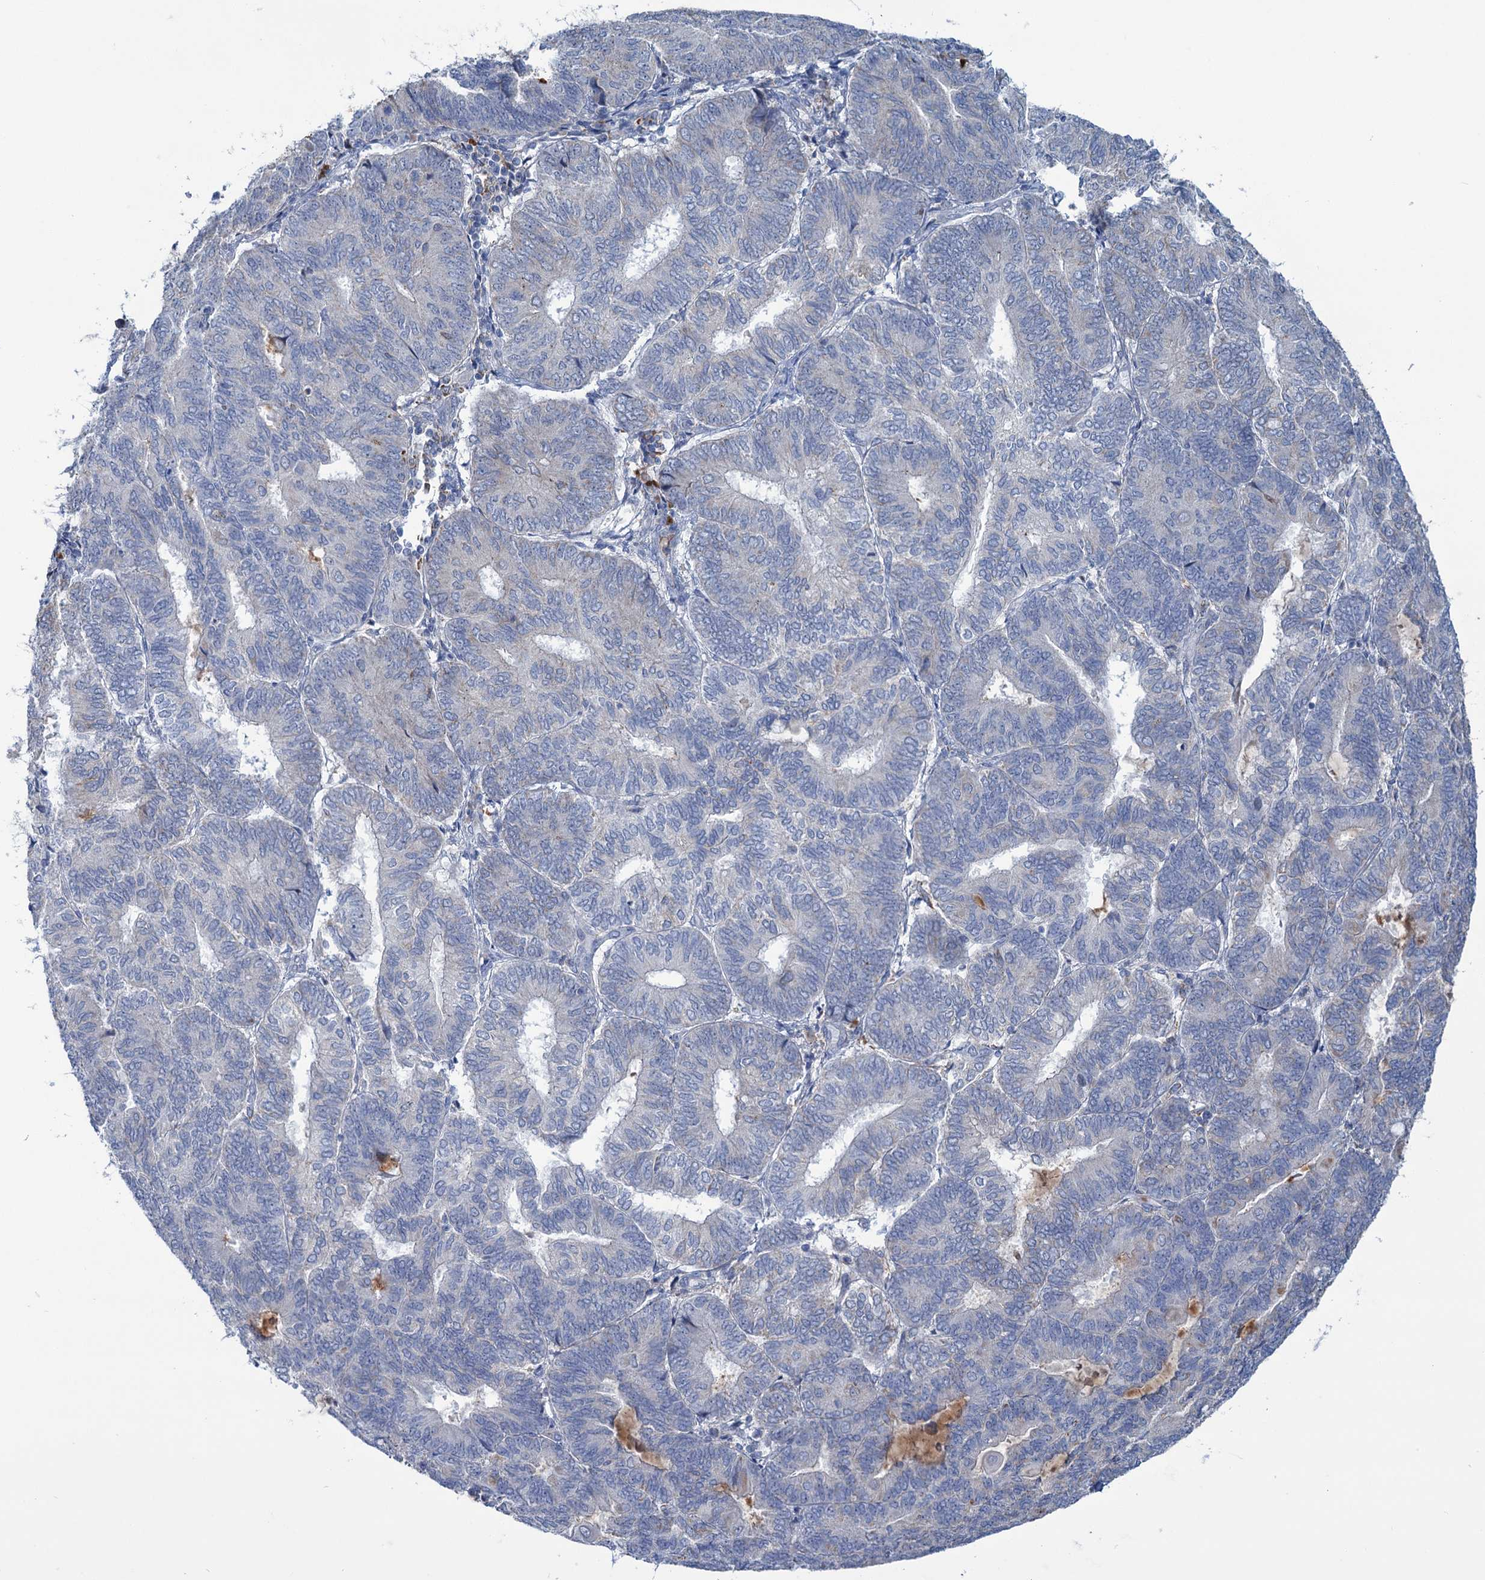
{"staining": {"intensity": "negative", "quantity": "none", "location": "none"}, "tissue": "endometrial cancer", "cell_type": "Tumor cells", "image_type": "cancer", "snomed": [{"axis": "morphology", "description": "Adenocarcinoma, NOS"}, {"axis": "topography", "description": "Endometrium"}], "caption": "Protein analysis of endometrial cancer shows no significant expression in tumor cells.", "gene": "LPIN1", "patient": {"sex": "female", "age": 81}}